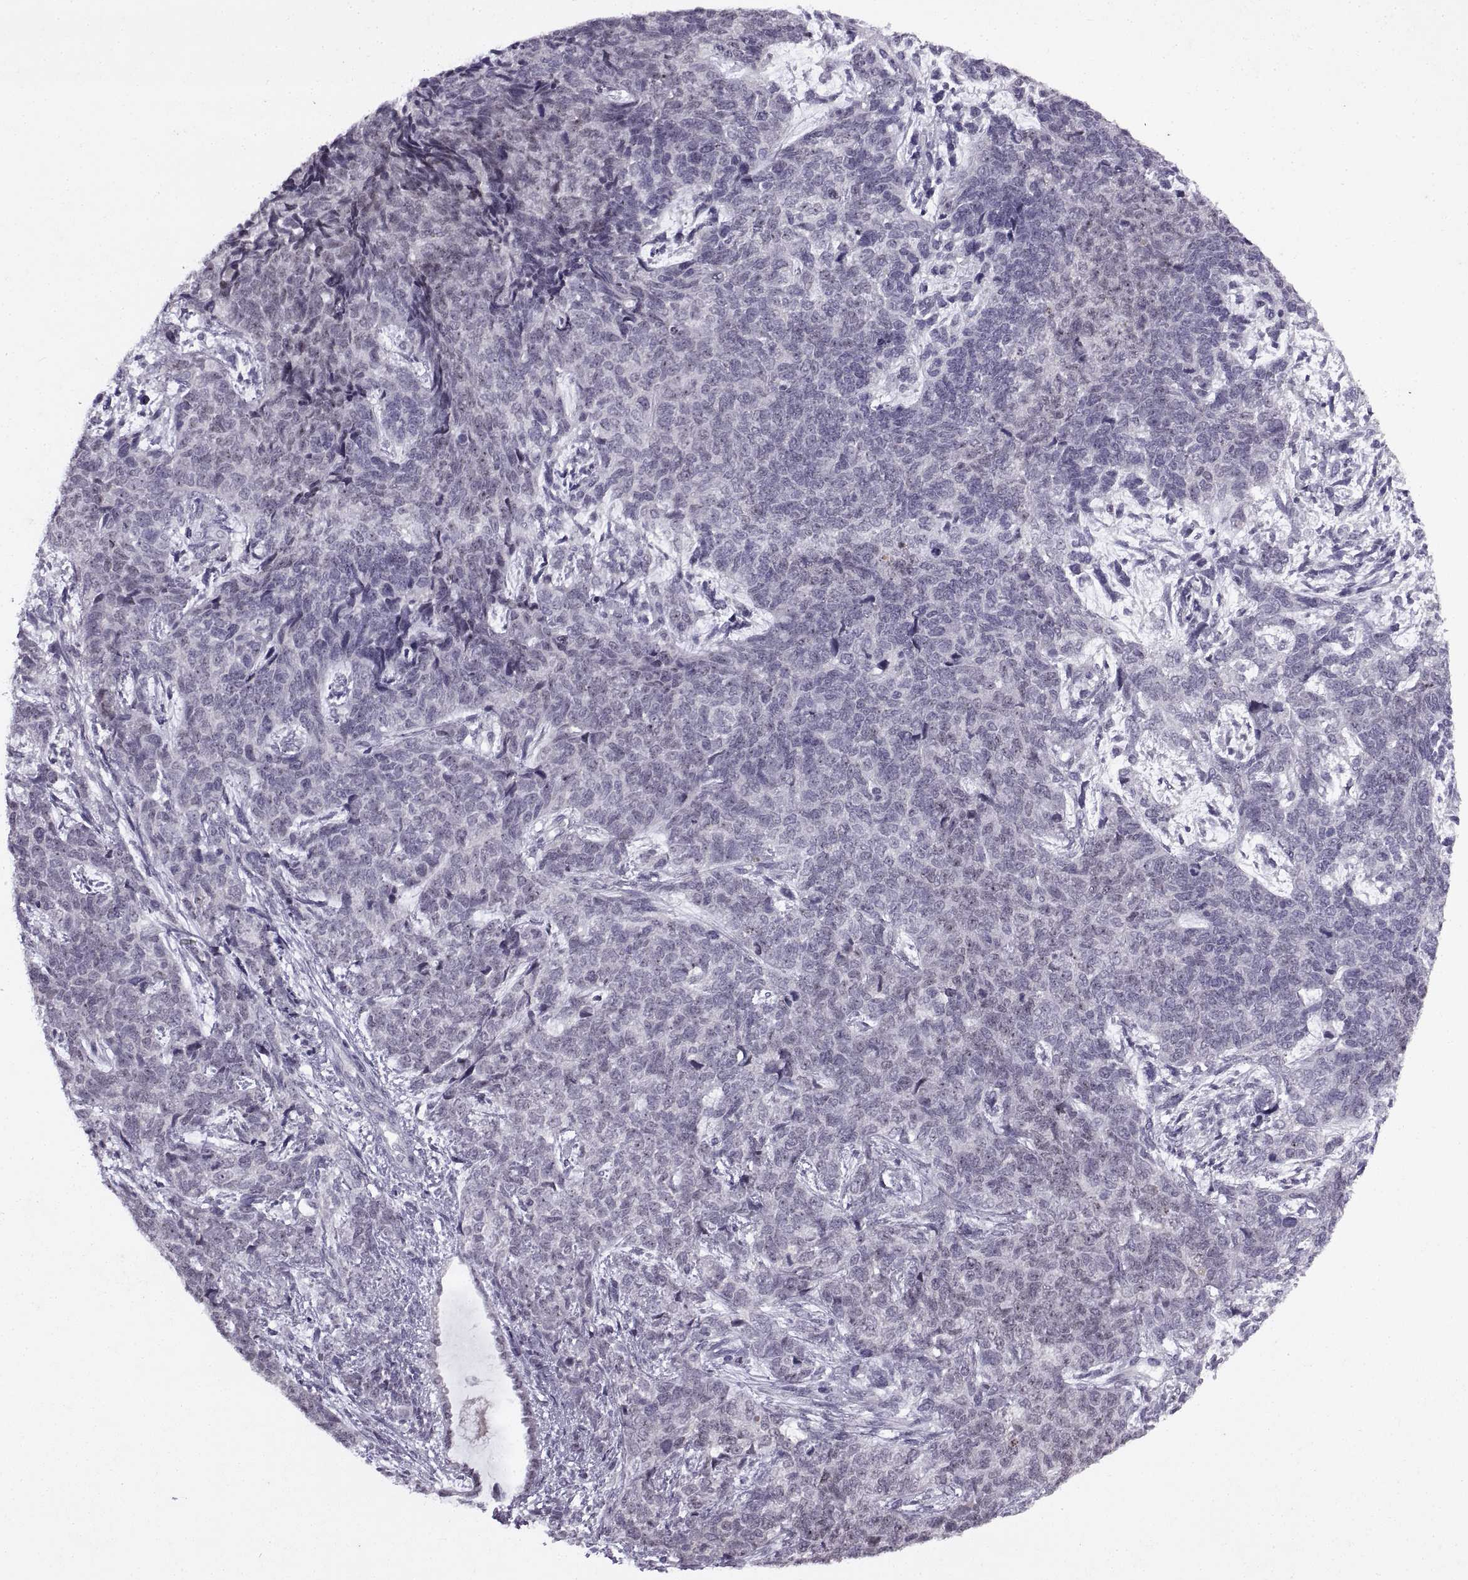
{"staining": {"intensity": "negative", "quantity": "none", "location": "none"}, "tissue": "cervical cancer", "cell_type": "Tumor cells", "image_type": "cancer", "snomed": [{"axis": "morphology", "description": "Squamous cell carcinoma, NOS"}, {"axis": "topography", "description": "Cervix"}], "caption": "Immunohistochemistry histopathology image of cervical squamous cell carcinoma stained for a protein (brown), which shows no expression in tumor cells.", "gene": "SINHCAF", "patient": {"sex": "female", "age": 63}}